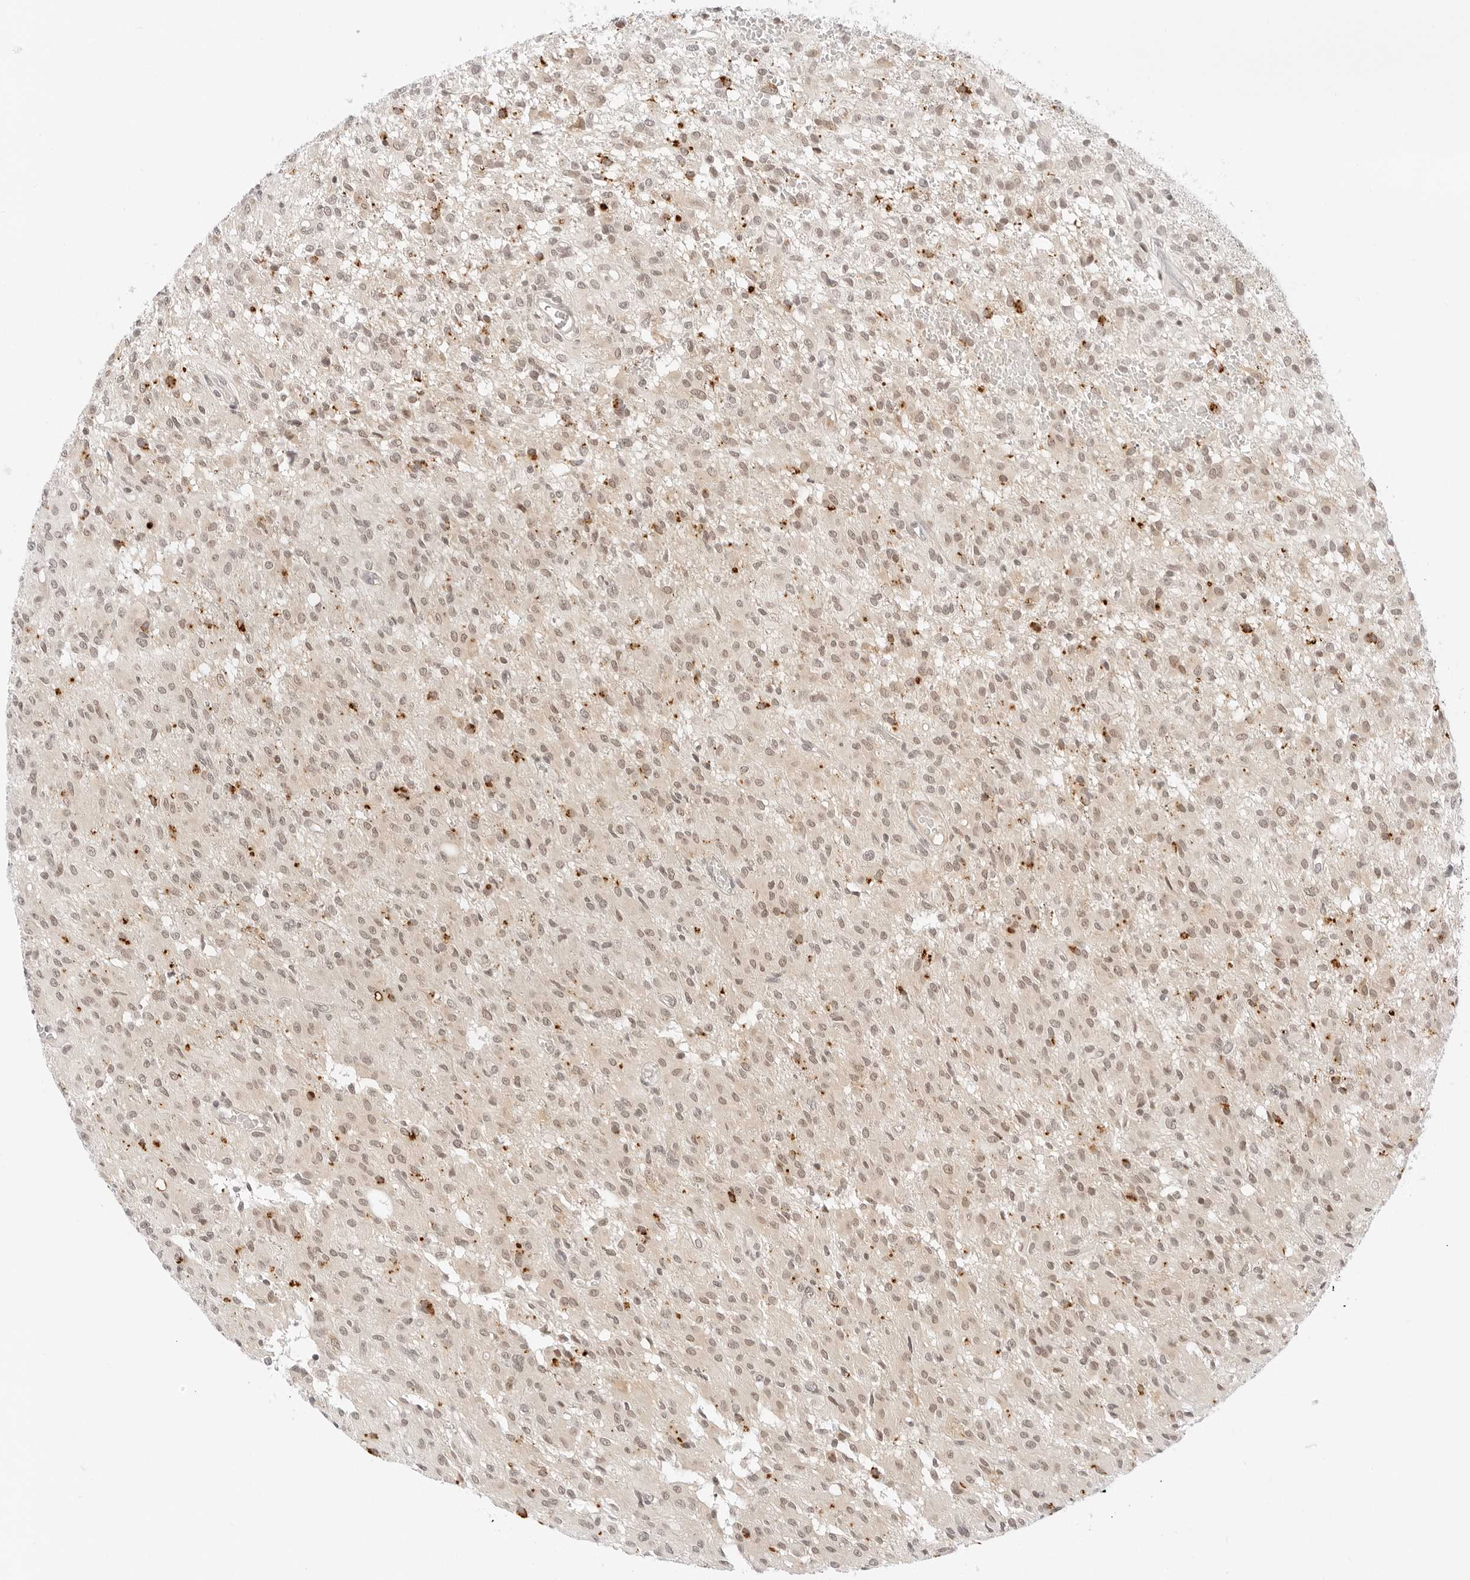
{"staining": {"intensity": "weak", "quantity": "<25%", "location": "nuclear"}, "tissue": "glioma", "cell_type": "Tumor cells", "image_type": "cancer", "snomed": [{"axis": "morphology", "description": "Glioma, malignant, High grade"}, {"axis": "topography", "description": "Brain"}], "caption": "Tumor cells are negative for protein expression in human glioma. (IHC, brightfield microscopy, high magnification).", "gene": "POLR3C", "patient": {"sex": "female", "age": 59}}